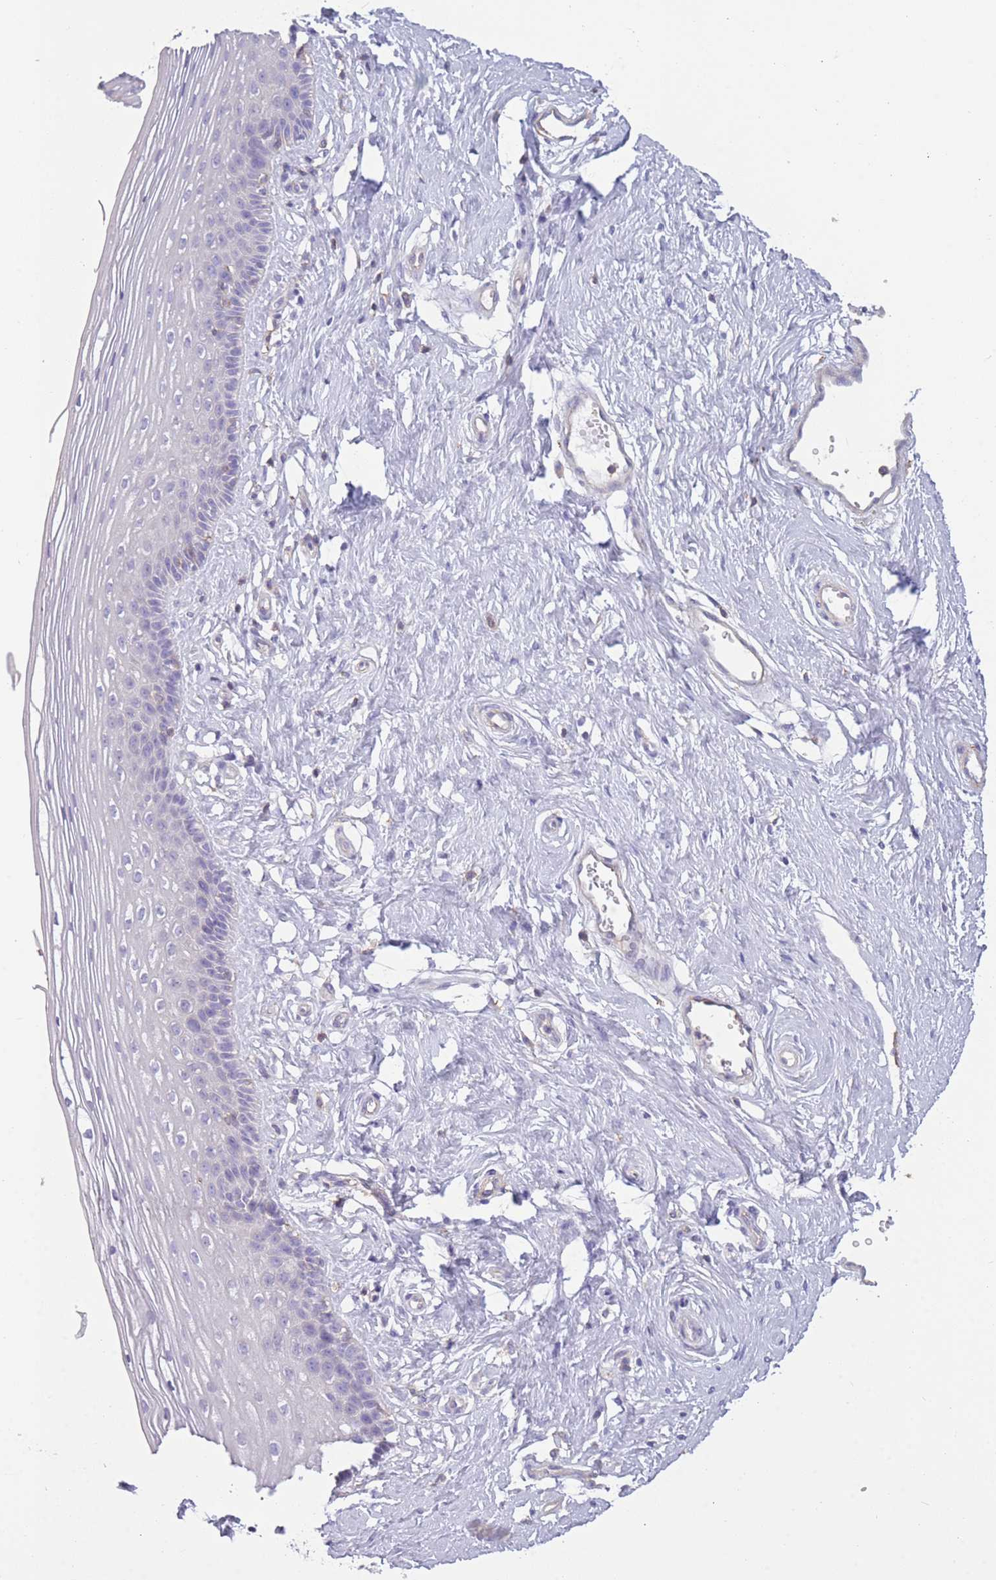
{"staining": {"intensity": "negative", "quantity": "none", "location": "none"}, "tissue": "vagina", "cell_type": "Squamous epithelial cells", "image_type": "normal", "snomed": [{"axis": "morphology", "description": "Normal tissue, NOS"}, {"axis": "topography", "description": "Vagina"}], "caption": "The immunohistochemistry image has no significant positivity in squamous epithelial cells of vagina. The staining was performed using DAB (3,3'-diaminobenzidine) to visualize the protein expression in brown, while the nuclei were stained in blue with hematoxylin (Magnification: 20x).", "gene": "PDHA1", "patient": {"sex": "female", "age": 46}}